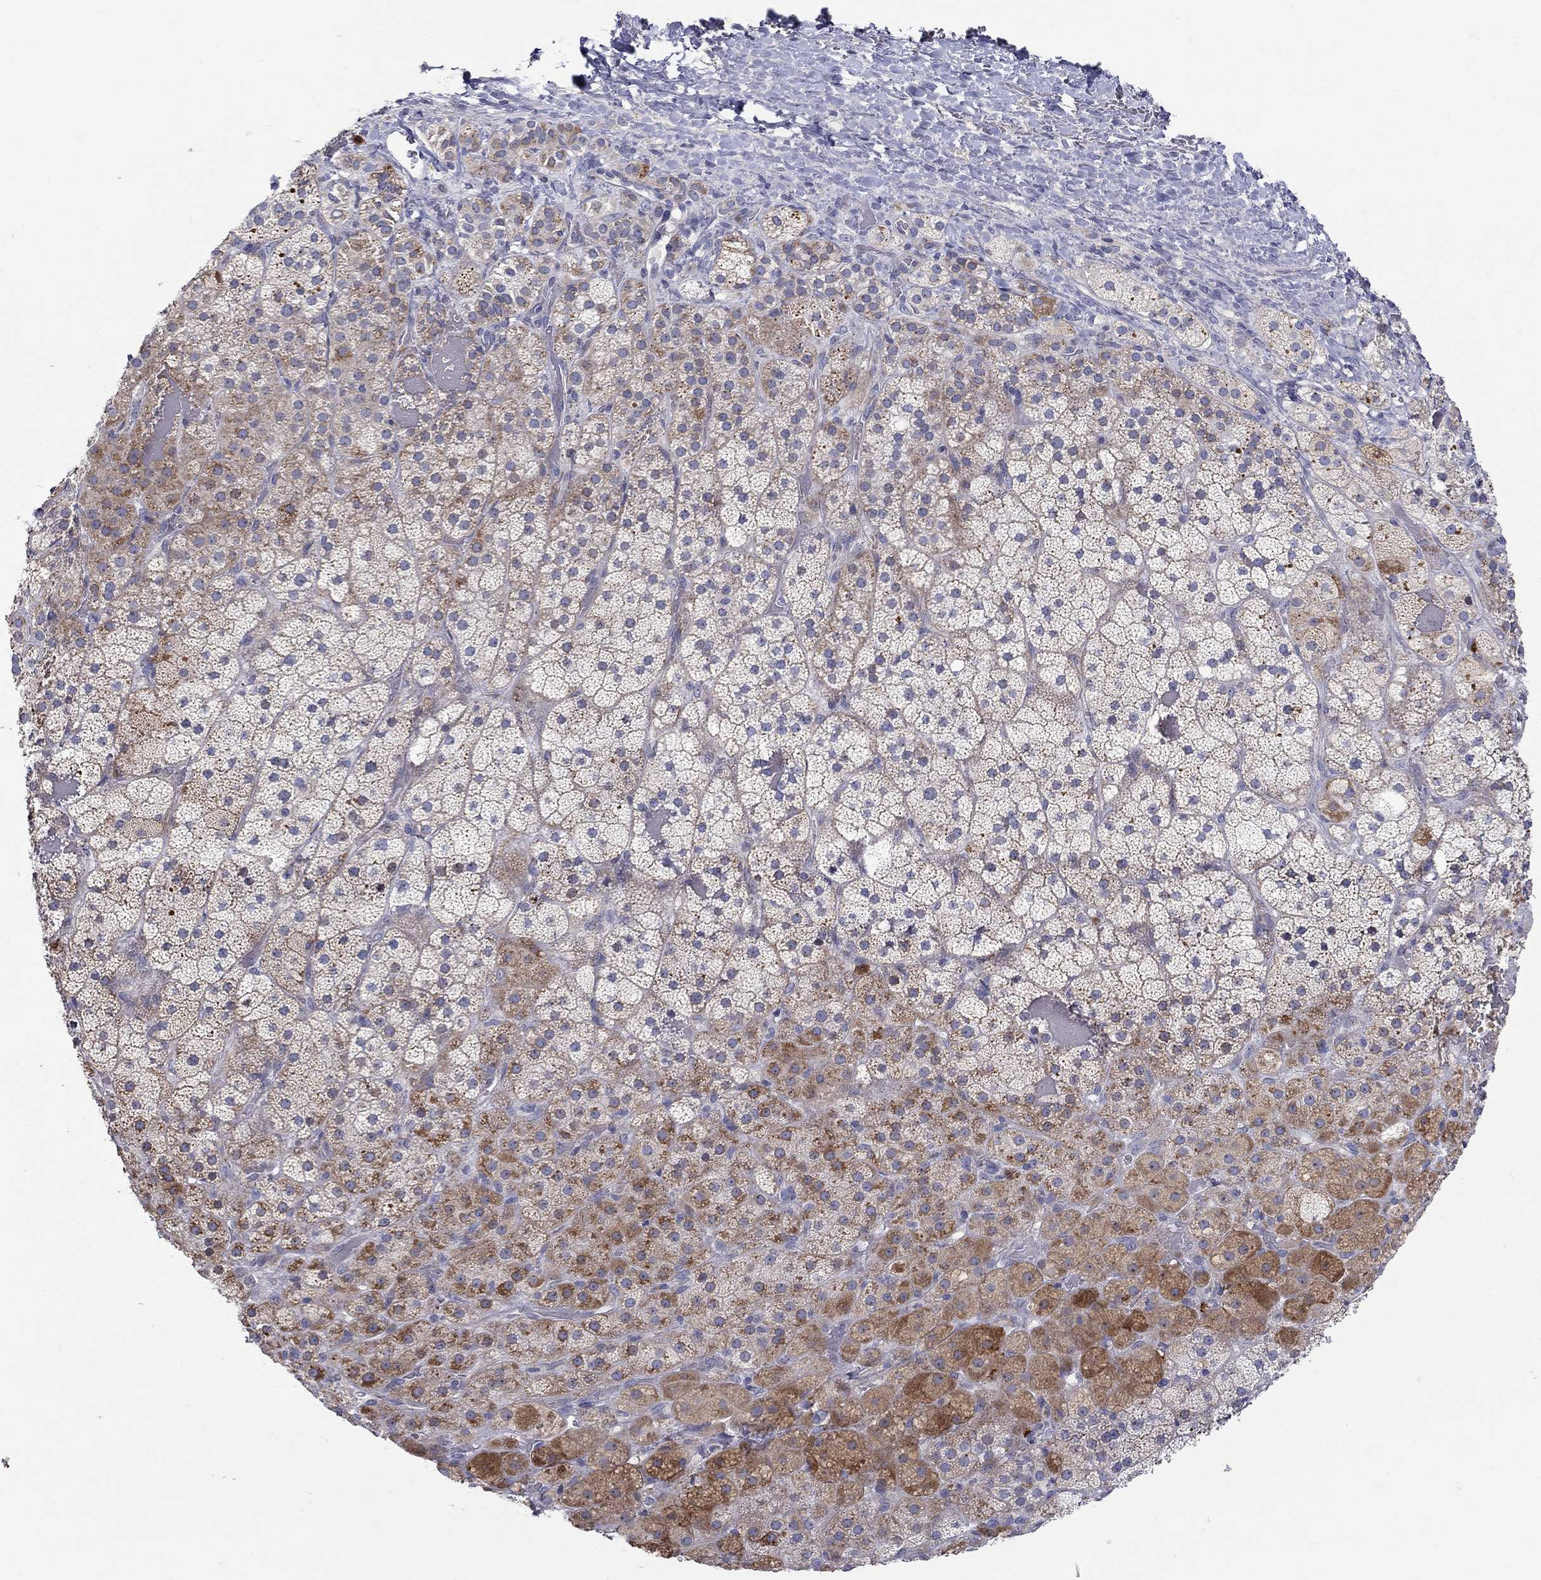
{"staining": {"intensity": "strong", "quantity": "<25%", "location": "cytoplasmic/membranous"}, "tissue": "adrenal gland", "cell_type": "Glandular cells", "image_type": "normal", "snomed": [{"axis": "morphology", "description": "Normal tissue, NOS"}, {"axis": "topography", "description": "Adrenal gland"}], "caption": "Protein expression analysis of benign adrenal gland reveals strong cytoplasmic/membranous expression in approximately <25% of glandular cells. The protein is shown in brown color, while the nuclei are stained blue.", "gene": "HMX2", "patient": {"sex": "male", "age": 57}}